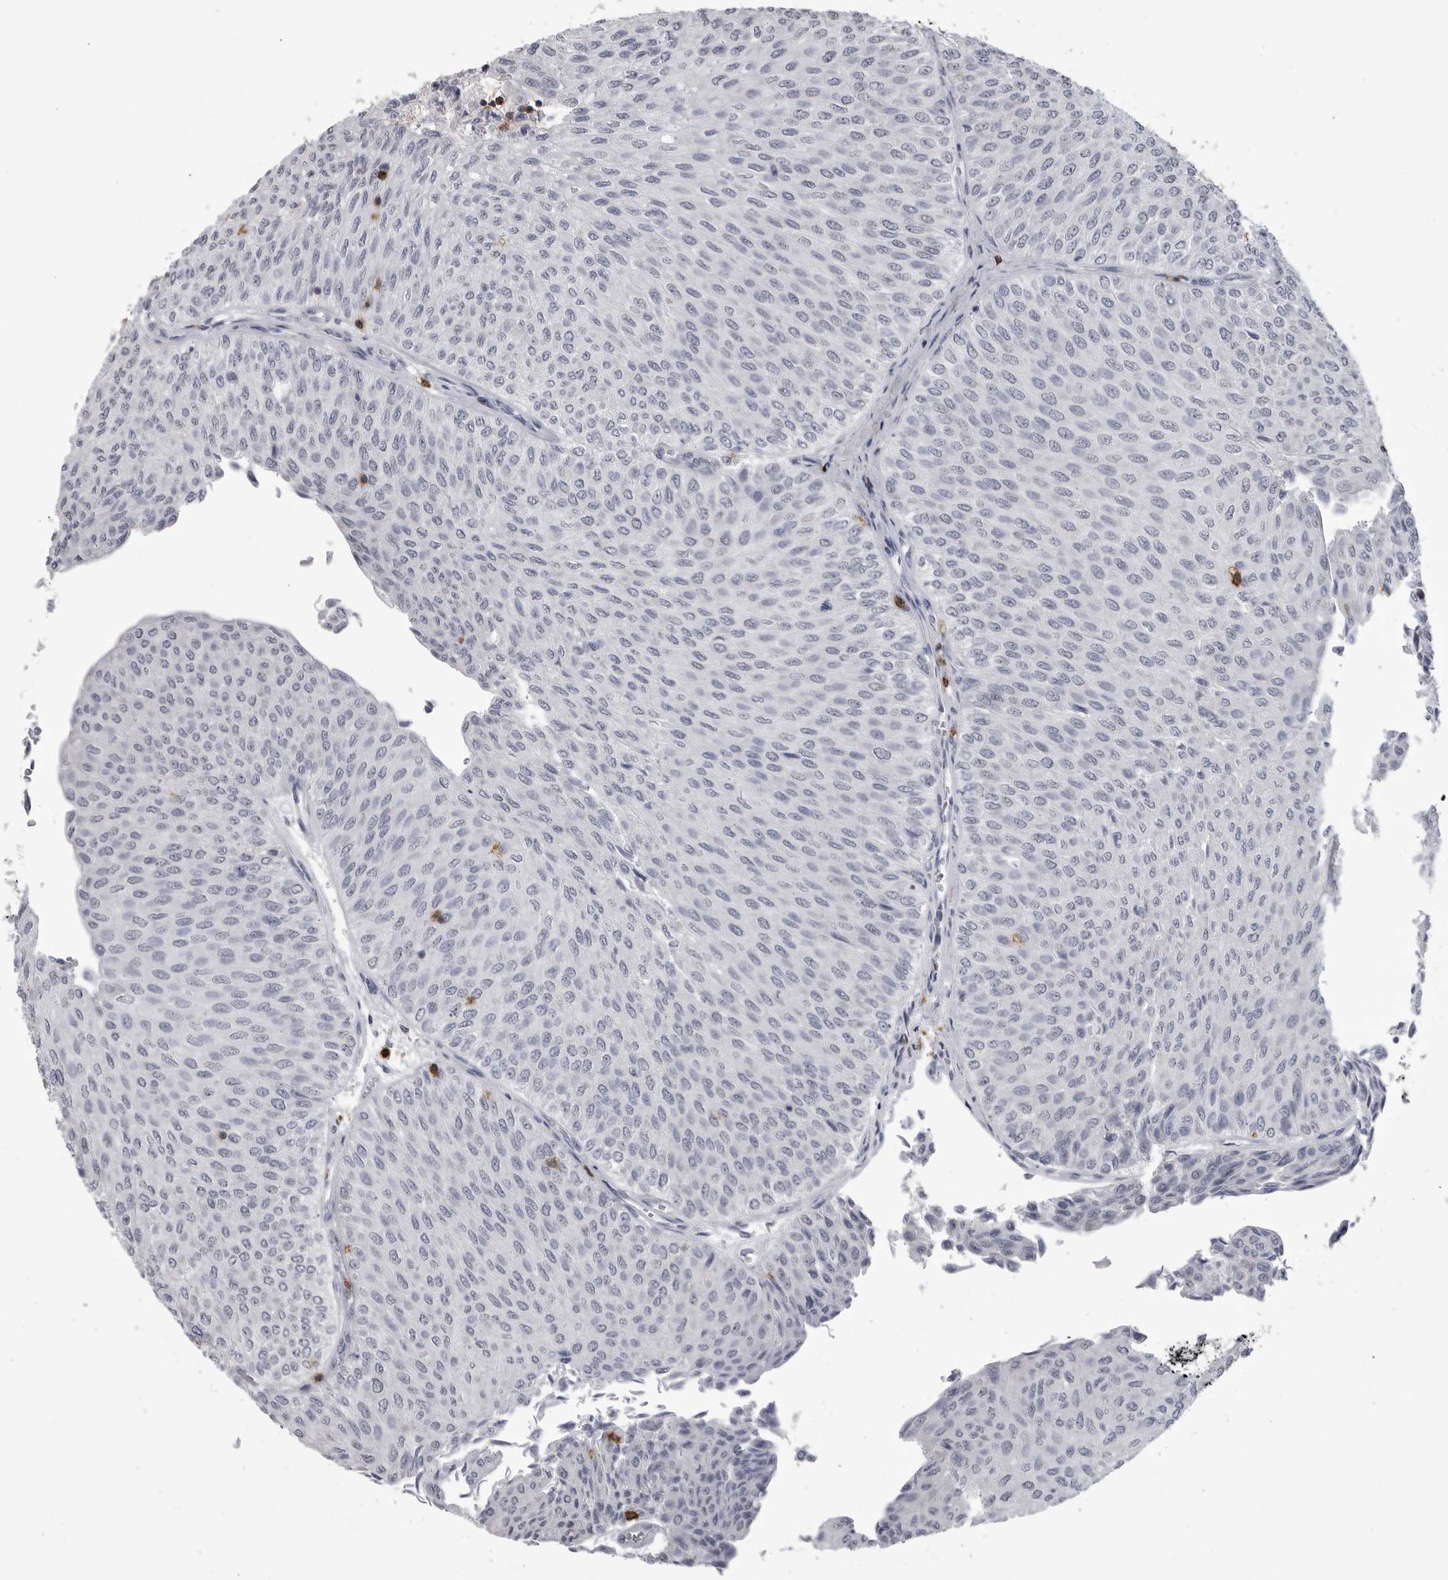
{"staining": {"intensity": "negative", "quantity": "none", "location": "none"}, "tissue": "urothelial cancer", "cell_type": "Tumor cells", "image_type": "cancer", "snomed": [{"axis": "morphology", "description": "Urothelial carcinoma, Low grade"}, {"axis": "topography", "description": "Urinary bladder"}], "caption": "Image shows no protein expression in tumor cells of urothelial carcinoma (low-grade) tissue.", "gene": "ITGAL", "patient": {"sex": "male", "age": 78}}